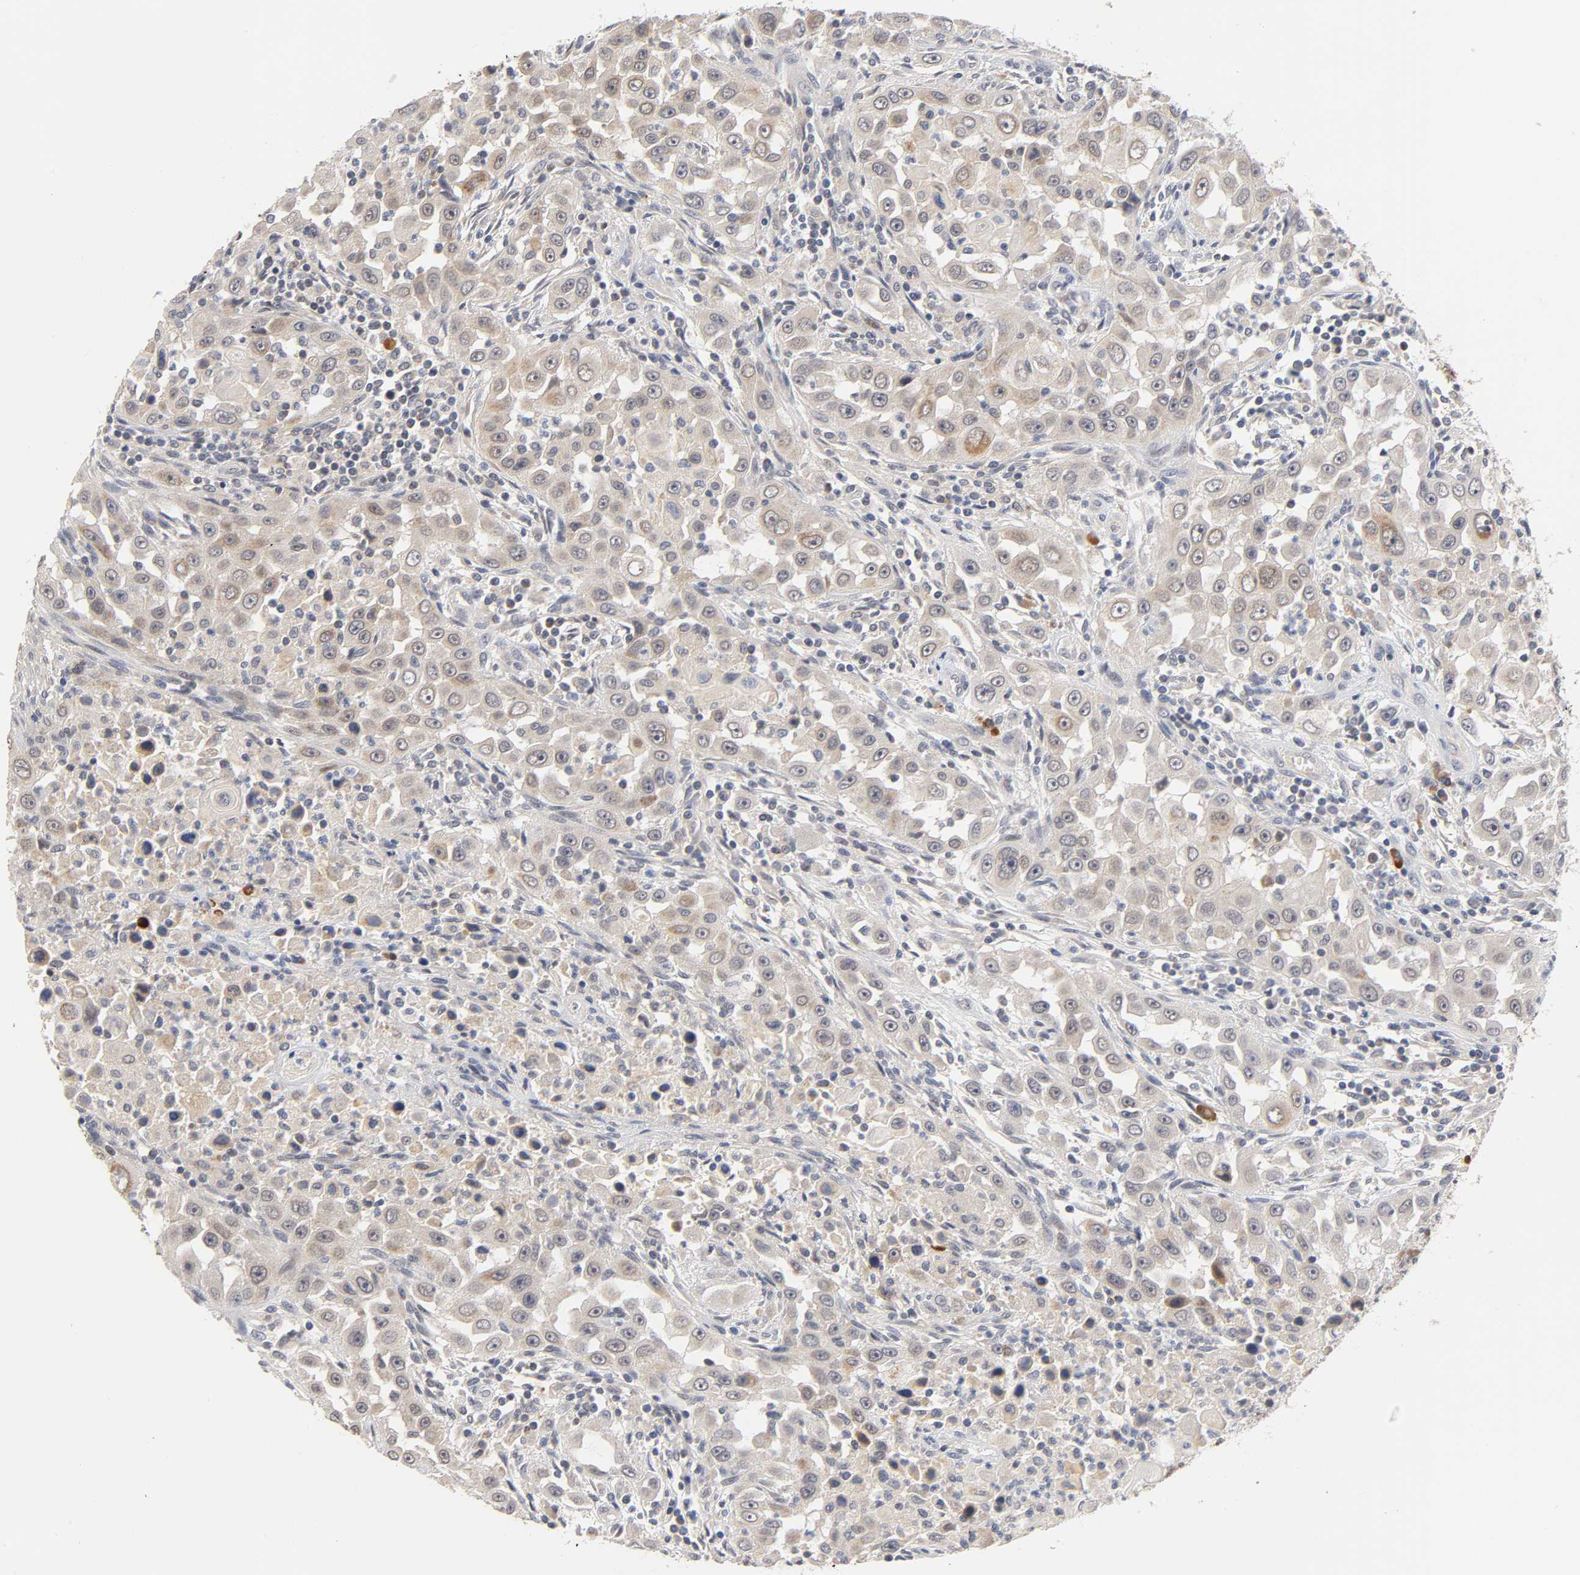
{"staining": {"intensity": "moderate", "quantity": "25%-75%", "location": "cytoplasmic/membranous,nuclear"}, "tissue": "head and neck cancer", "cell_type": "Tumor cells", "image_type": "cancer", "snomed": [{"axis": "morphology", "description": "Carcinoma, NOS"}, {"axis": "topography", "description": "Head-Neck"}], "caption": "A photomicrograph of human head and neck cancer (carcinoma) stained for a protein demonstrates moderate cytoplasmic/membranous and nuclear brown staining in tumor cells. The protein of interest is shown in brown color, while the nuclei are stained blue.", "gene": "GSTZ1", "patient": {"sex": "male", "age": 87}}